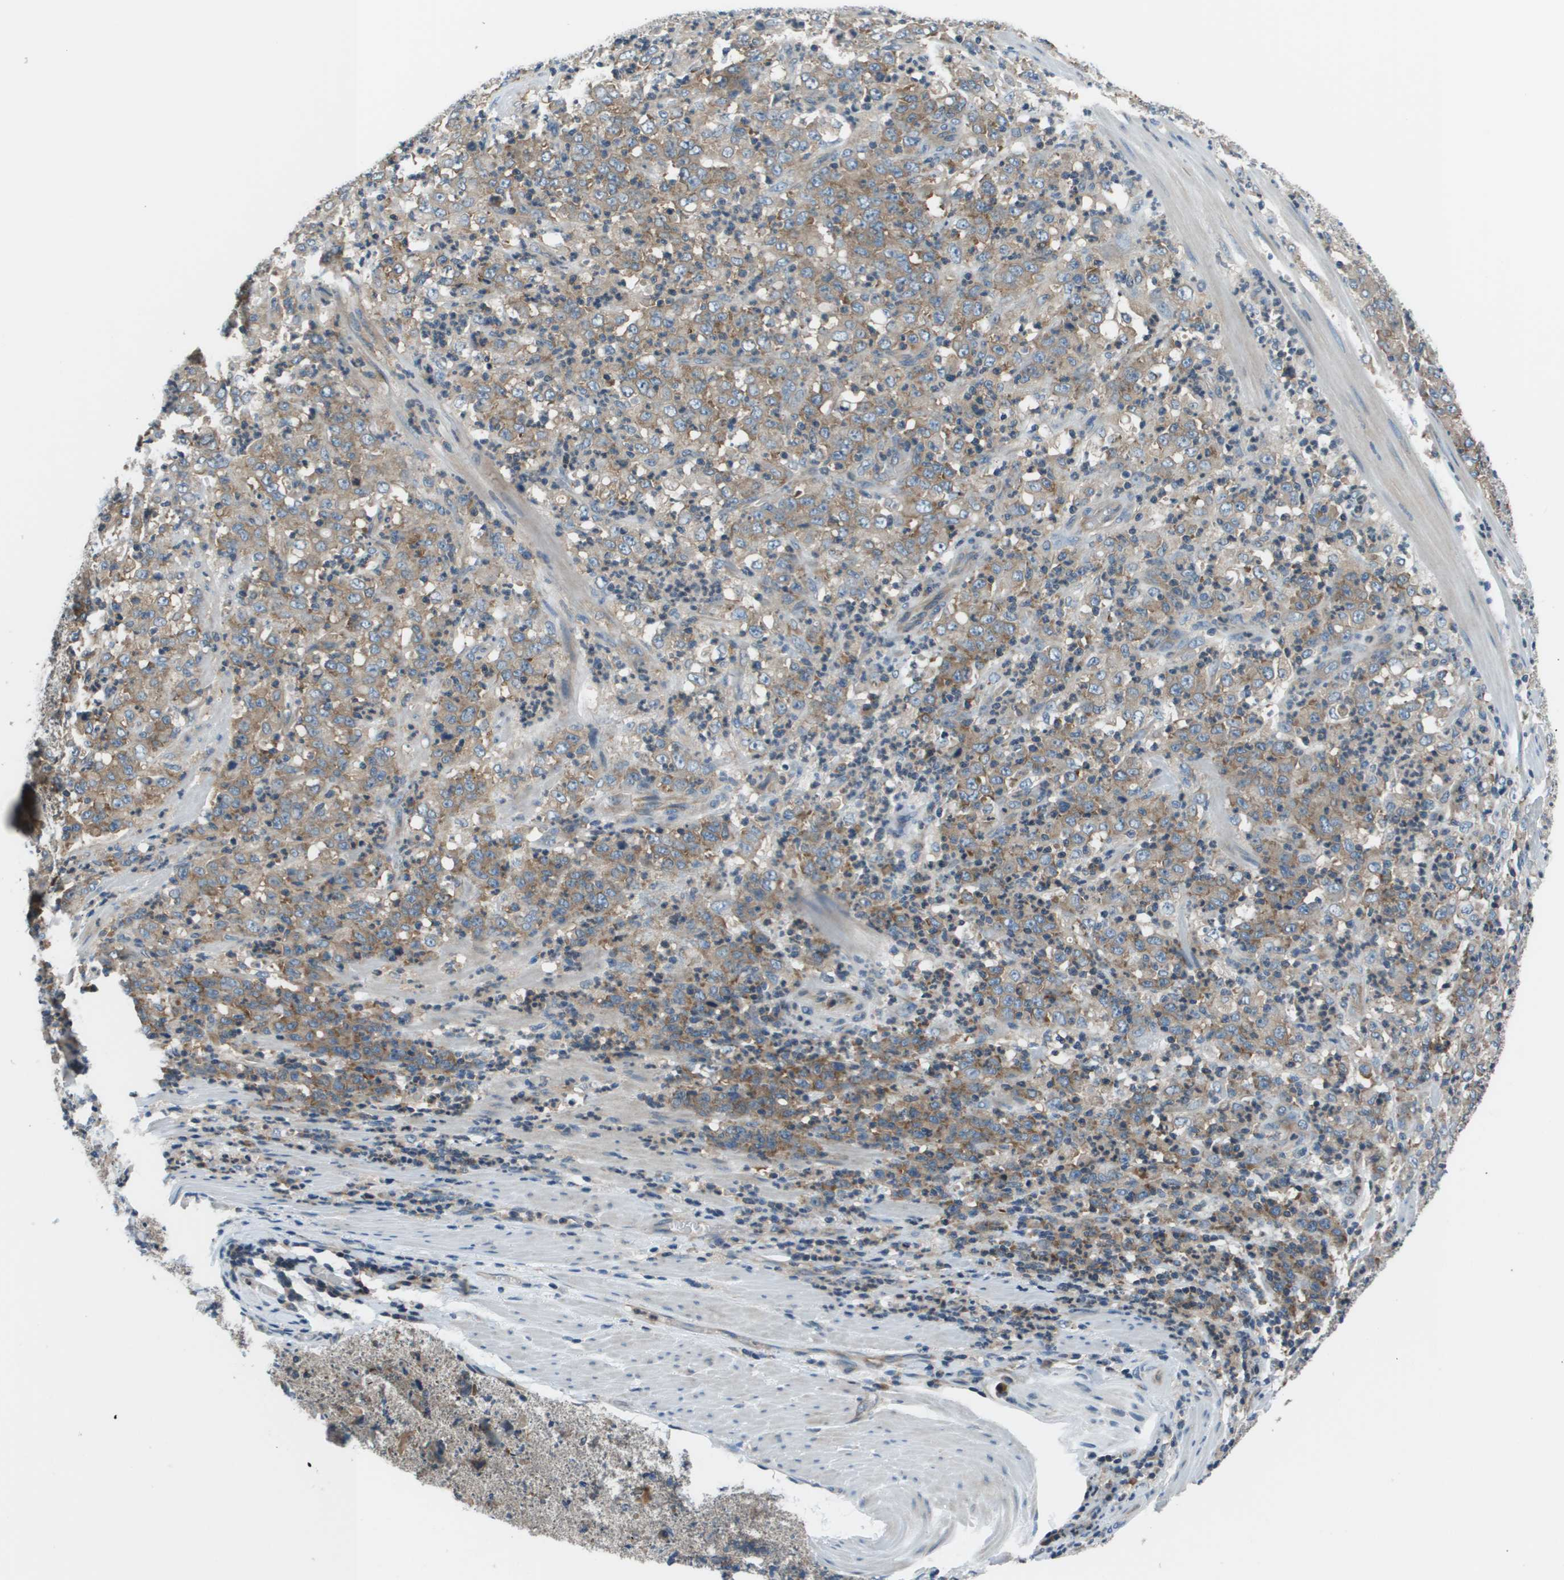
{"staining": {"intensity": "moderate", "quantity": "25%-75%", "location": "cytoplasmic/membranous"}, "tissue": "stomach cancer", "cell_type": "Tumor cells", "image_type": "cancer", "snomed": [{"axis": "morphology", "description": "Adenocarcinoma, NOS"}, {"axis": "topography", "description": "Stomach, lower"}], "caption": "IHC (DAB) staining of stomach adenocarcinoma reveals moderate cytoplasmic/membranous protein staining in approximately 25%-75% of tumor cells. The staining is performed using DAB (3,3'-diaminobenzidine) brown chromogen to label protein expression. The nuclei are counter-stained blue using hematoxylin.", "gene": "EIF3B", "patient": {"sex": "female", "age": 71}}